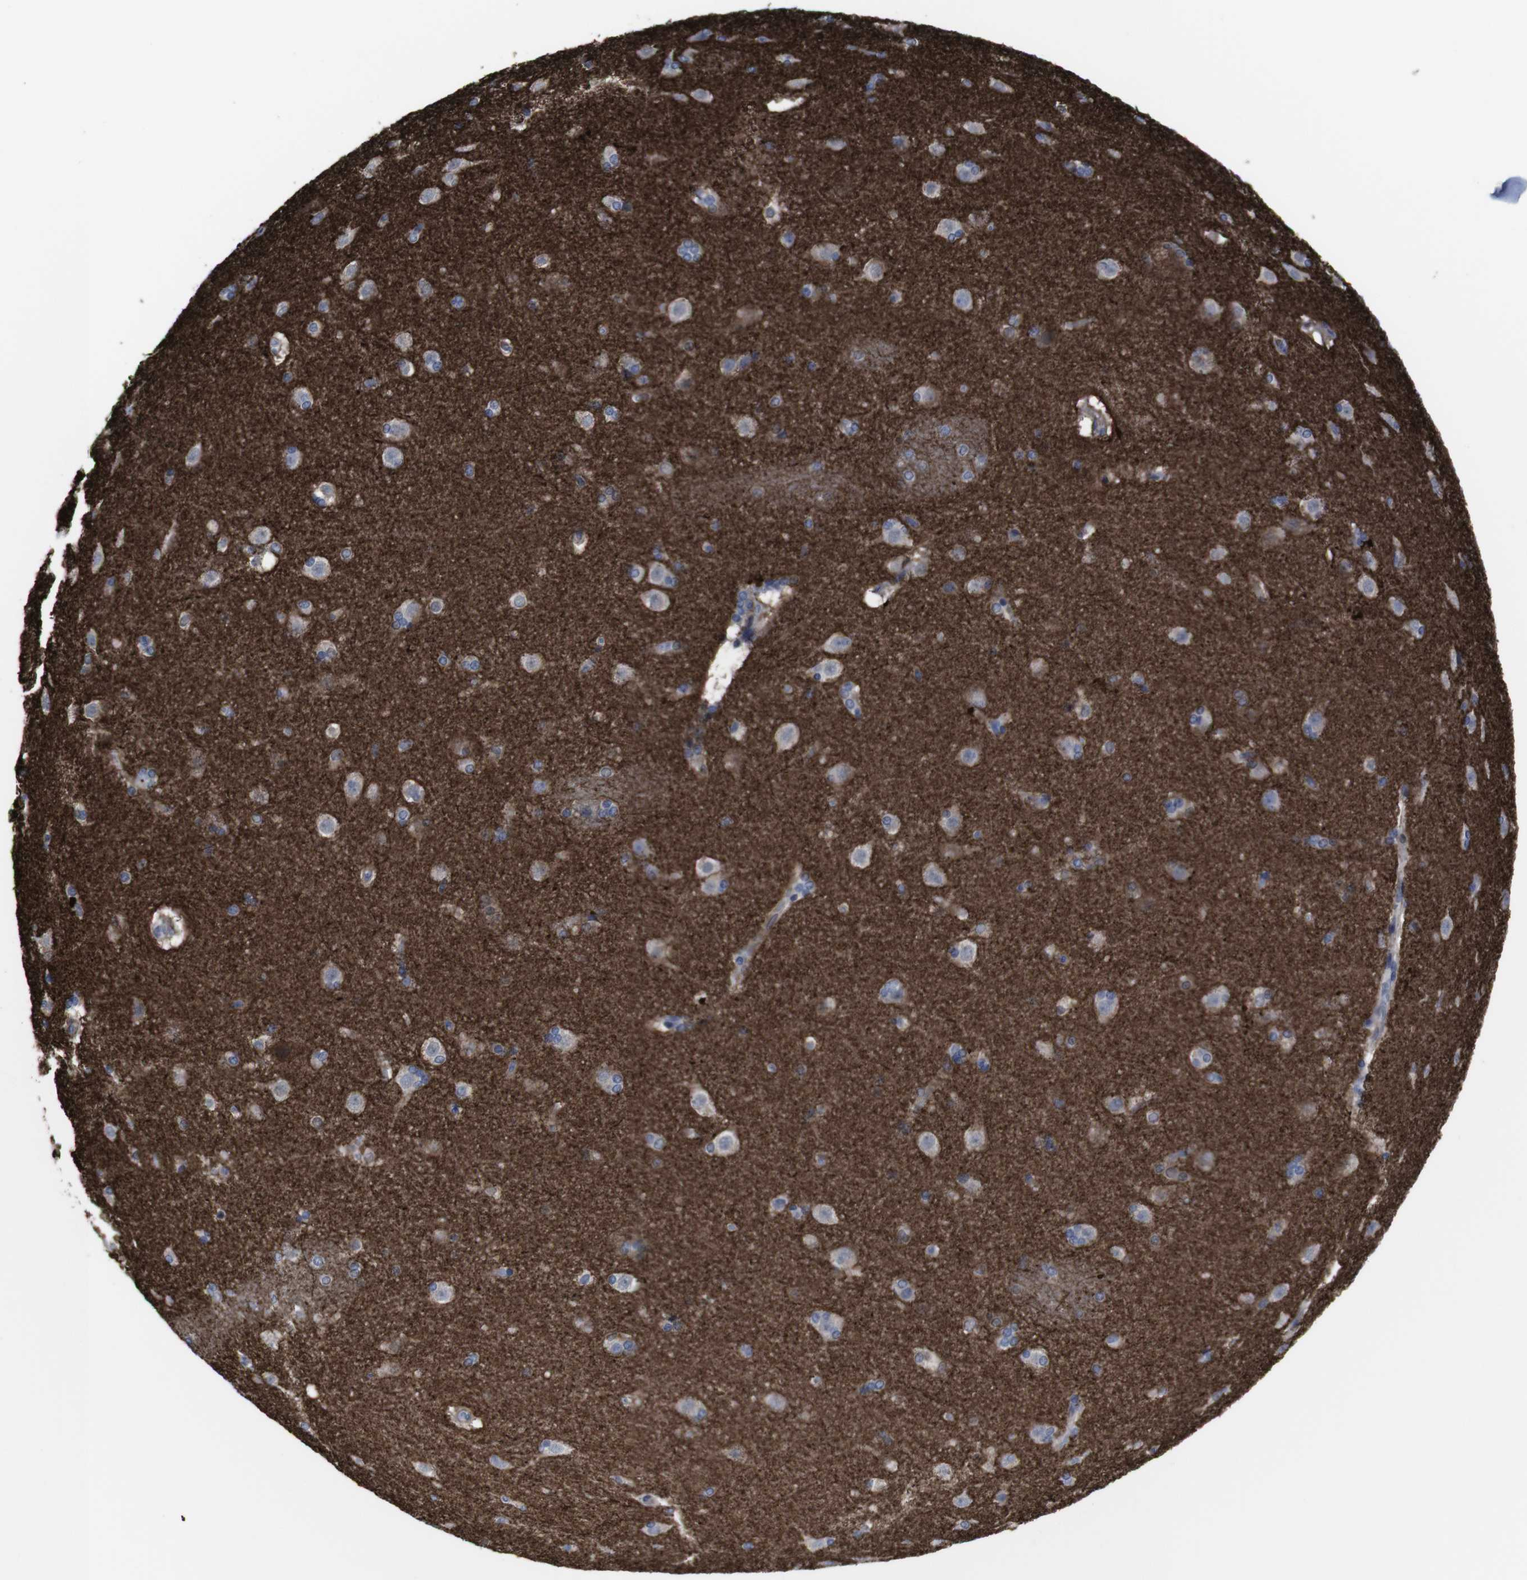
{"staining": {"intensity": "negative", "quantity": "none", "location": "none"}, "tissue": "caudate", "cell_type": "Glial cells", "image_type": "normal", "snomed": [{"axis": "morphology", "description": "Normal tissue, NOS"}, {"axis": "topography", "description": "Lateral ventricle wall"}], "caption": "Human caudate stained for a protein using IHC demonstrates no positivity in glial cells.", "gene": "SNCG", "patient": {"sex": "female", "age": 19}}